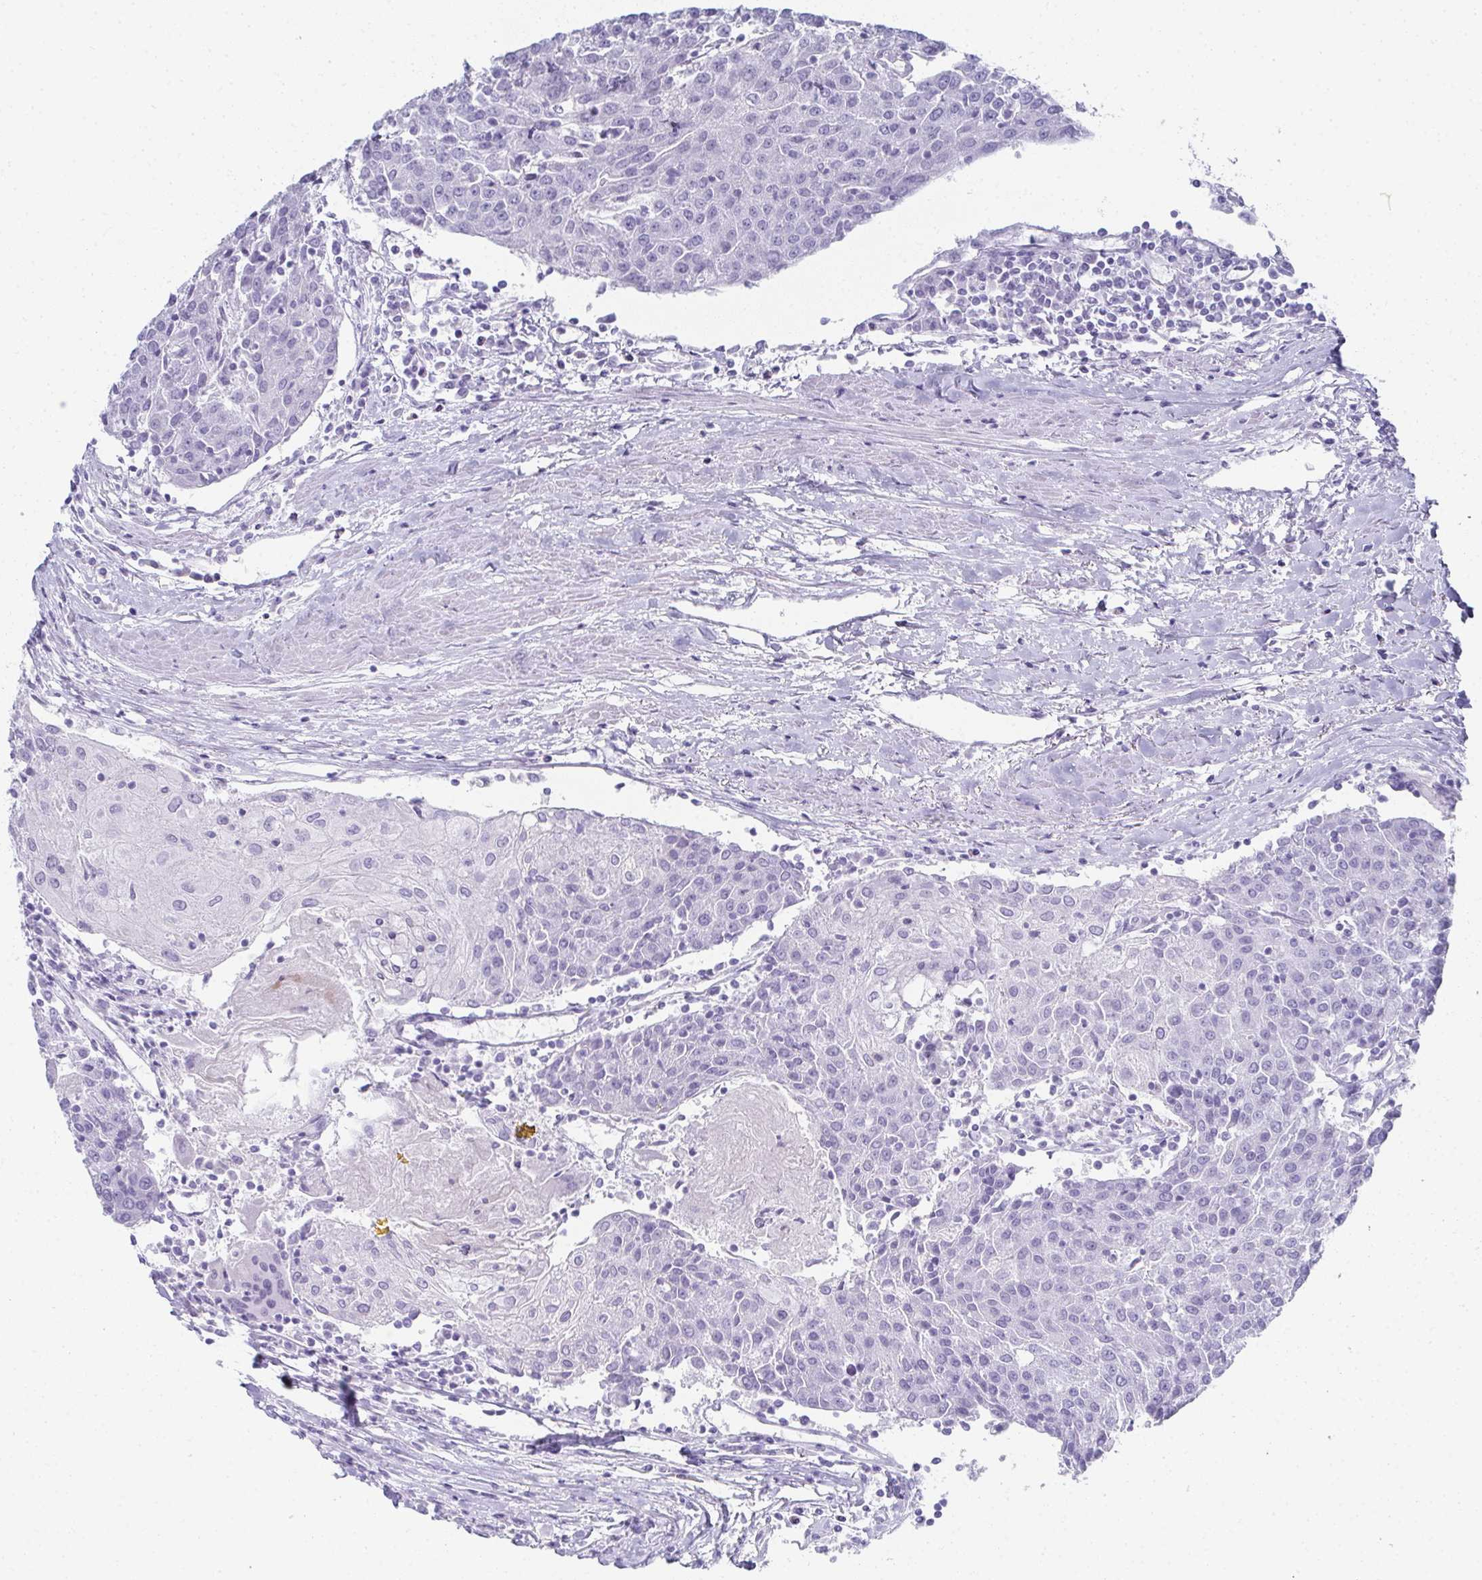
{"staining": {"intensity": "negative", "quantity": "none", "location": "none"}, "tissue": "urothelial cancer", "cell_type": "Tumor cells", "image_type": "cancer", "snomed": [{"axis": "morphology", "description": "Urothelial carcinoma, High grade"}, {"axis": "topography", "description": "Urinary bladder"}], "caption": "A photomicrograph of human urothelial cancer is negative for staining in tumor cells. Brightfield microscopy of immunohistochemistry (IHC) stained with DAB (brown) and hematoxylin (blue), captured at high magnification.", "gene": "SYCP1", "patient": {"sex": "female", "age": 85}}